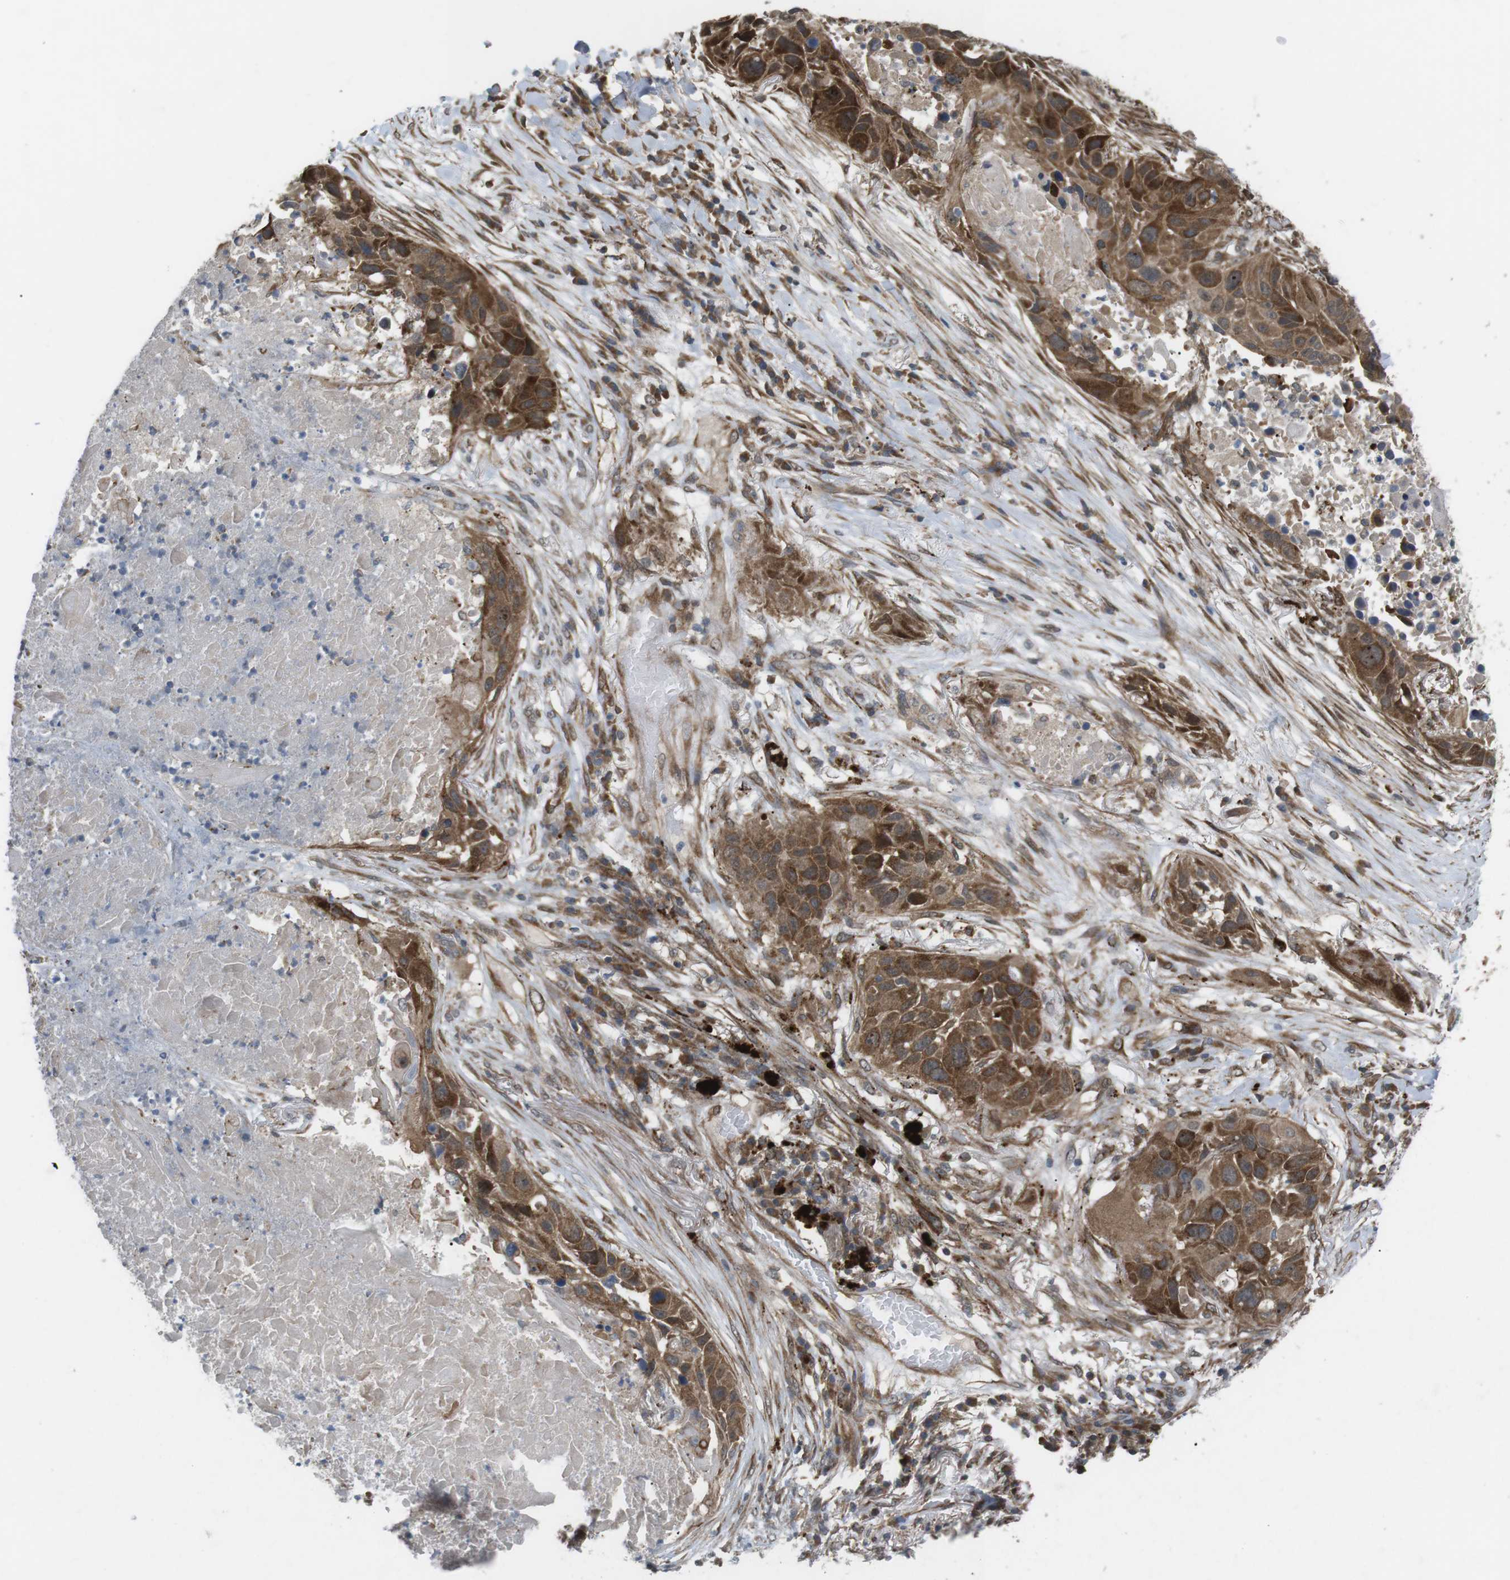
{"staining": {"intensity": "strong", "quantity": ">75%", "location": "cytoplasmic/membranous"}, "tissue": "lung cancer", "cell_type": "Tumor cells", "image_type": "cancer", "snomed": [{"axis": "morphology", "description": "Squamous cell carcinoma, NOS"}, {"axis": "topography", "description": "Lung"}], "caption": "This histopathology image displays lung squamous cell carcinoma stained with immunohistochemistry to label a protein in brown. The cytoplasmic/membranous of tumor cells show strong positivity for the protein. Nuclei are counter-stained blue.", "gene": "KANK2", "patient": {"sex": "male", "age": 57}}